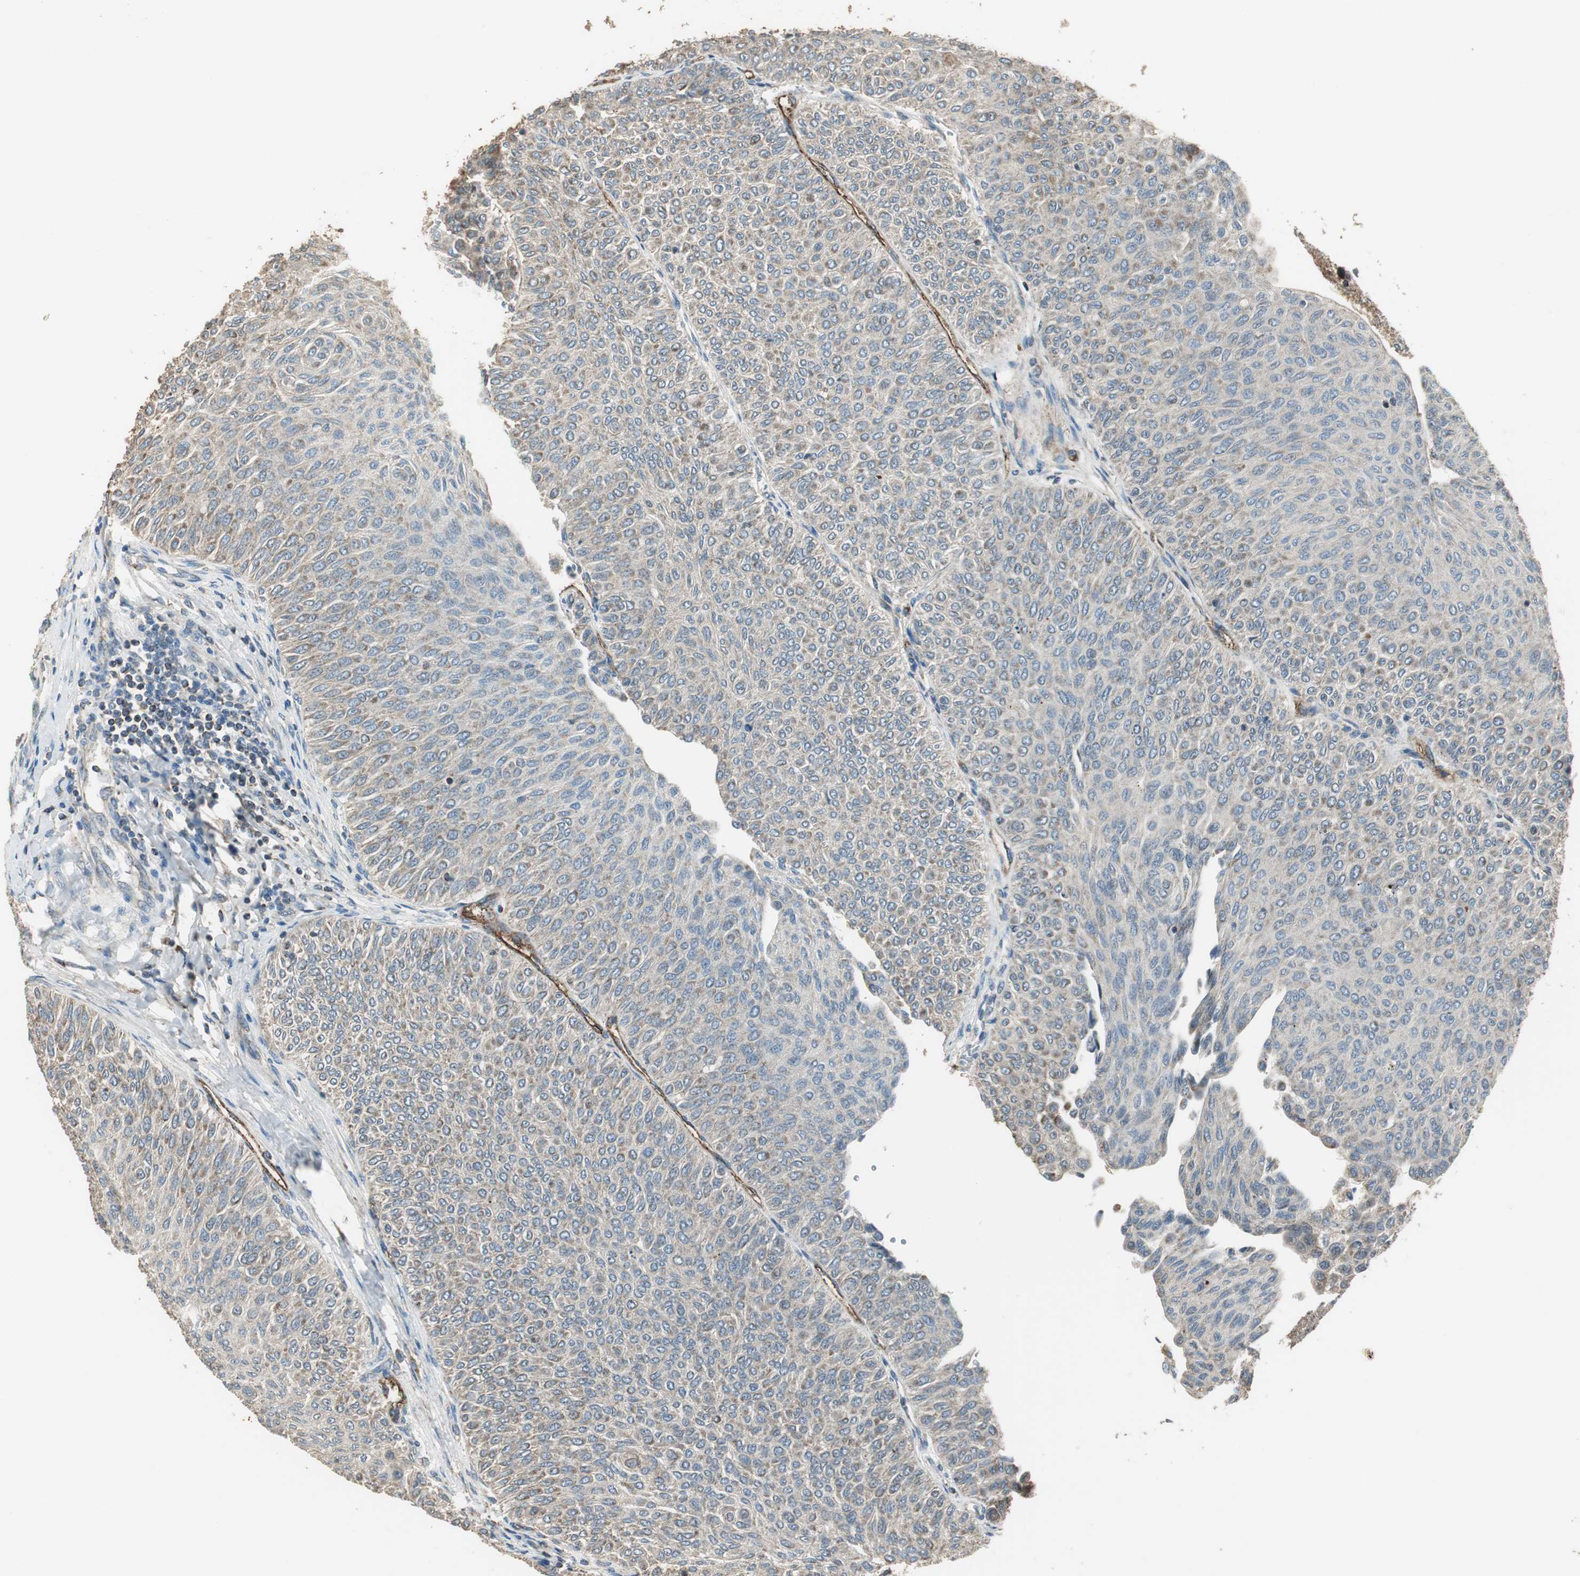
{"staining": {"intensity": "weak", "quantity": ">75%", "location": "cytoplasmic/membranous"}, "tissue": "urothelial cancer", "cell_type": "Tumor cells", "image_type": "cancer", "snomed": [{"axis": "morphology", "description": "Urothelial carcinoma, Low grade"}, {"axis": "topography", "description": "Urinary bladder"}], "caption": "Low-grade urothelial carcinoma was stained to show a protein in brown. There is low levels of weak cytoplasmic/membranous staining in approximately >75% of tumor cells.", "gene": "MSTO1", "patient": {"sex": "male", "age": 78}}